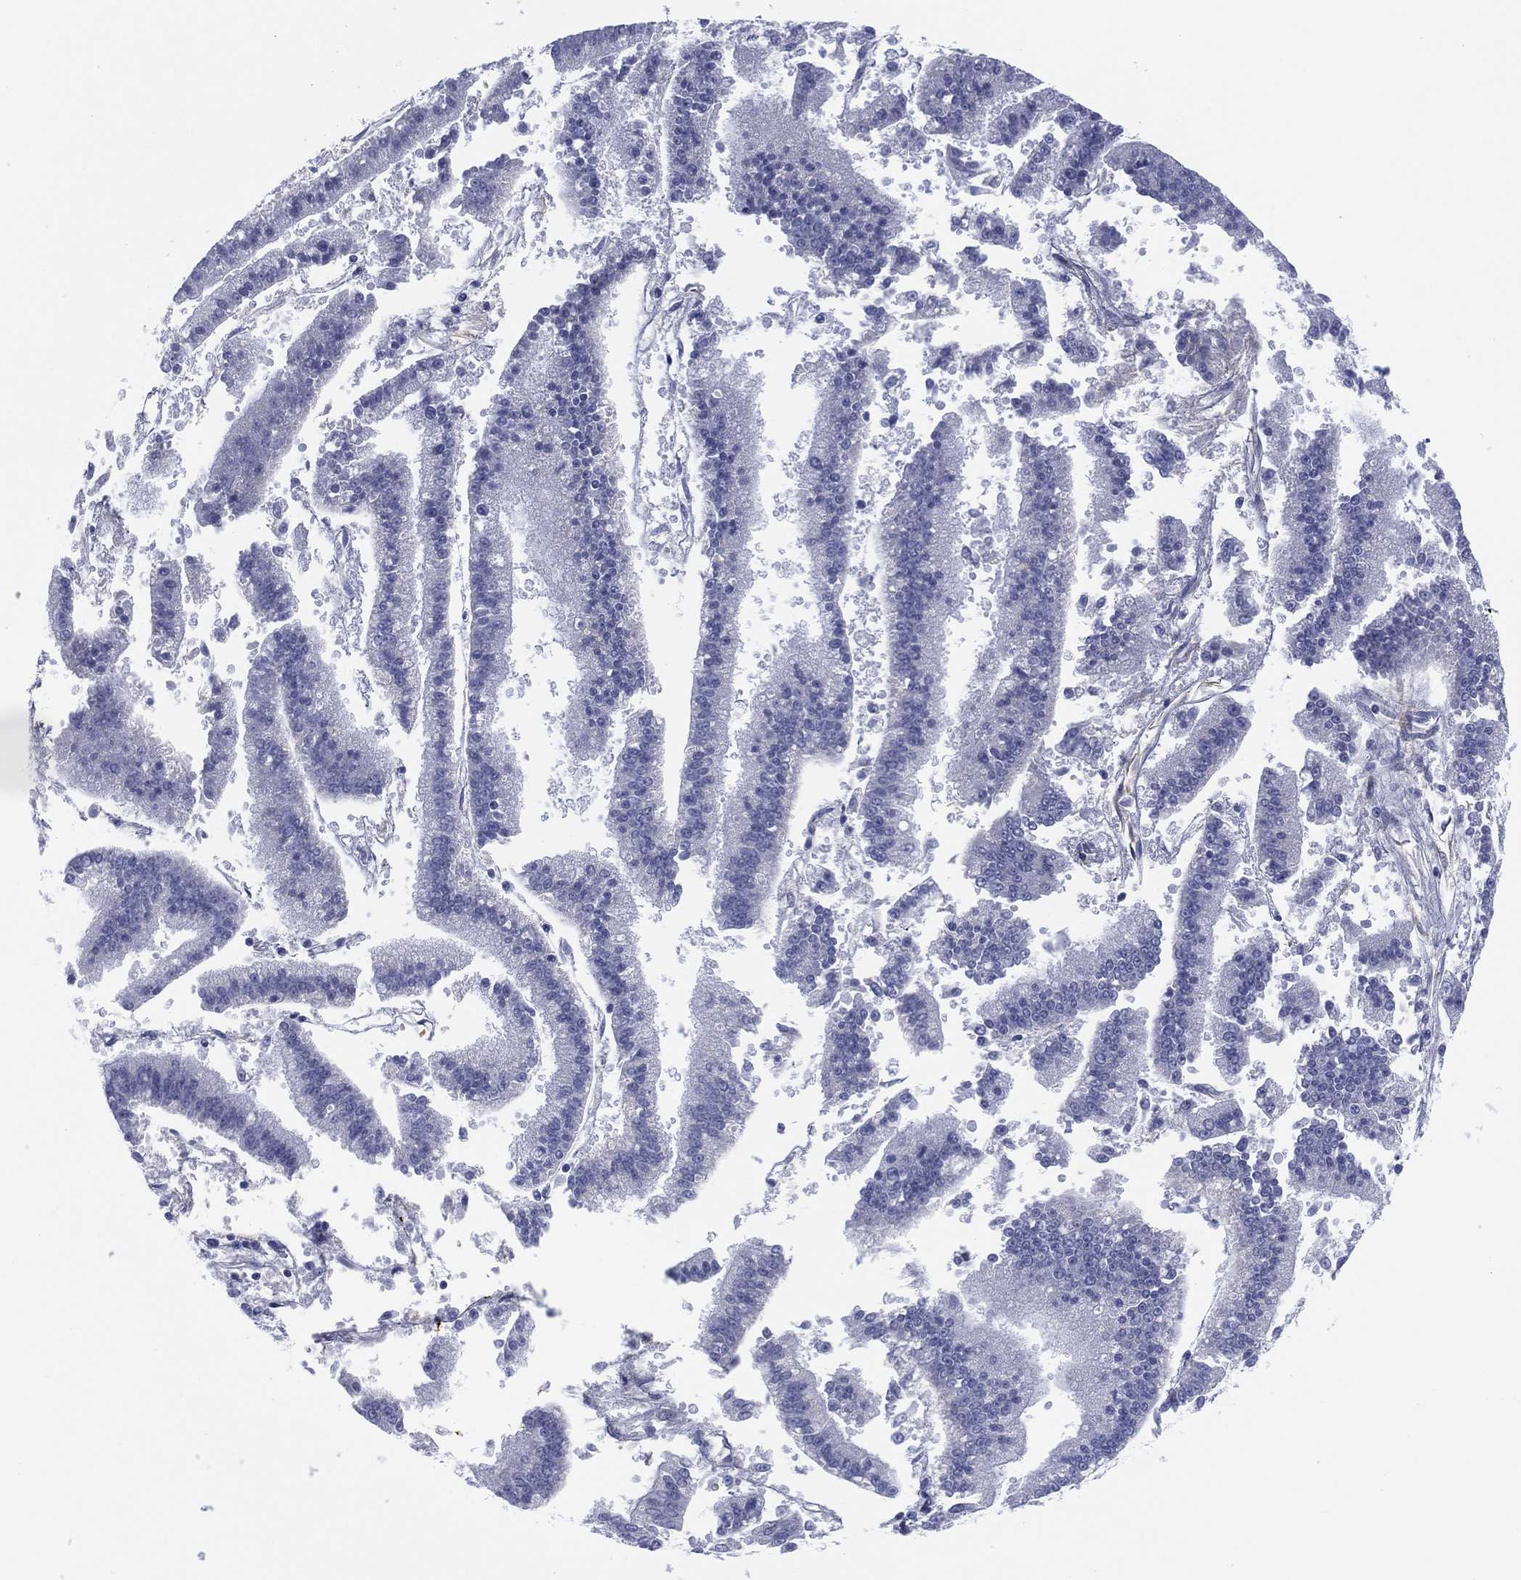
{"staining": {"intensity": "negative", "quantity": "none", "location": "none"}, "tissue": "endometrial cancer", "cell_type": "Tumor cells", "image_type": "cancer", "snomed": [{"axis": "morphology", "description": "Adenocarcinoma, NOS"}, {"axis": "topography", "description": "Endometrium"}], "caption": "An immunohistochemistry (IHC) micrograph of endometrial cancer is shown. There is no staining in tumor cells of endometrial cancer. The staining is performed using DAB brown chromogen with nuclei counter-stained in using hematoxylin.", "gene": "MLF1", "patient": {"sex": "female", "age": 66}}